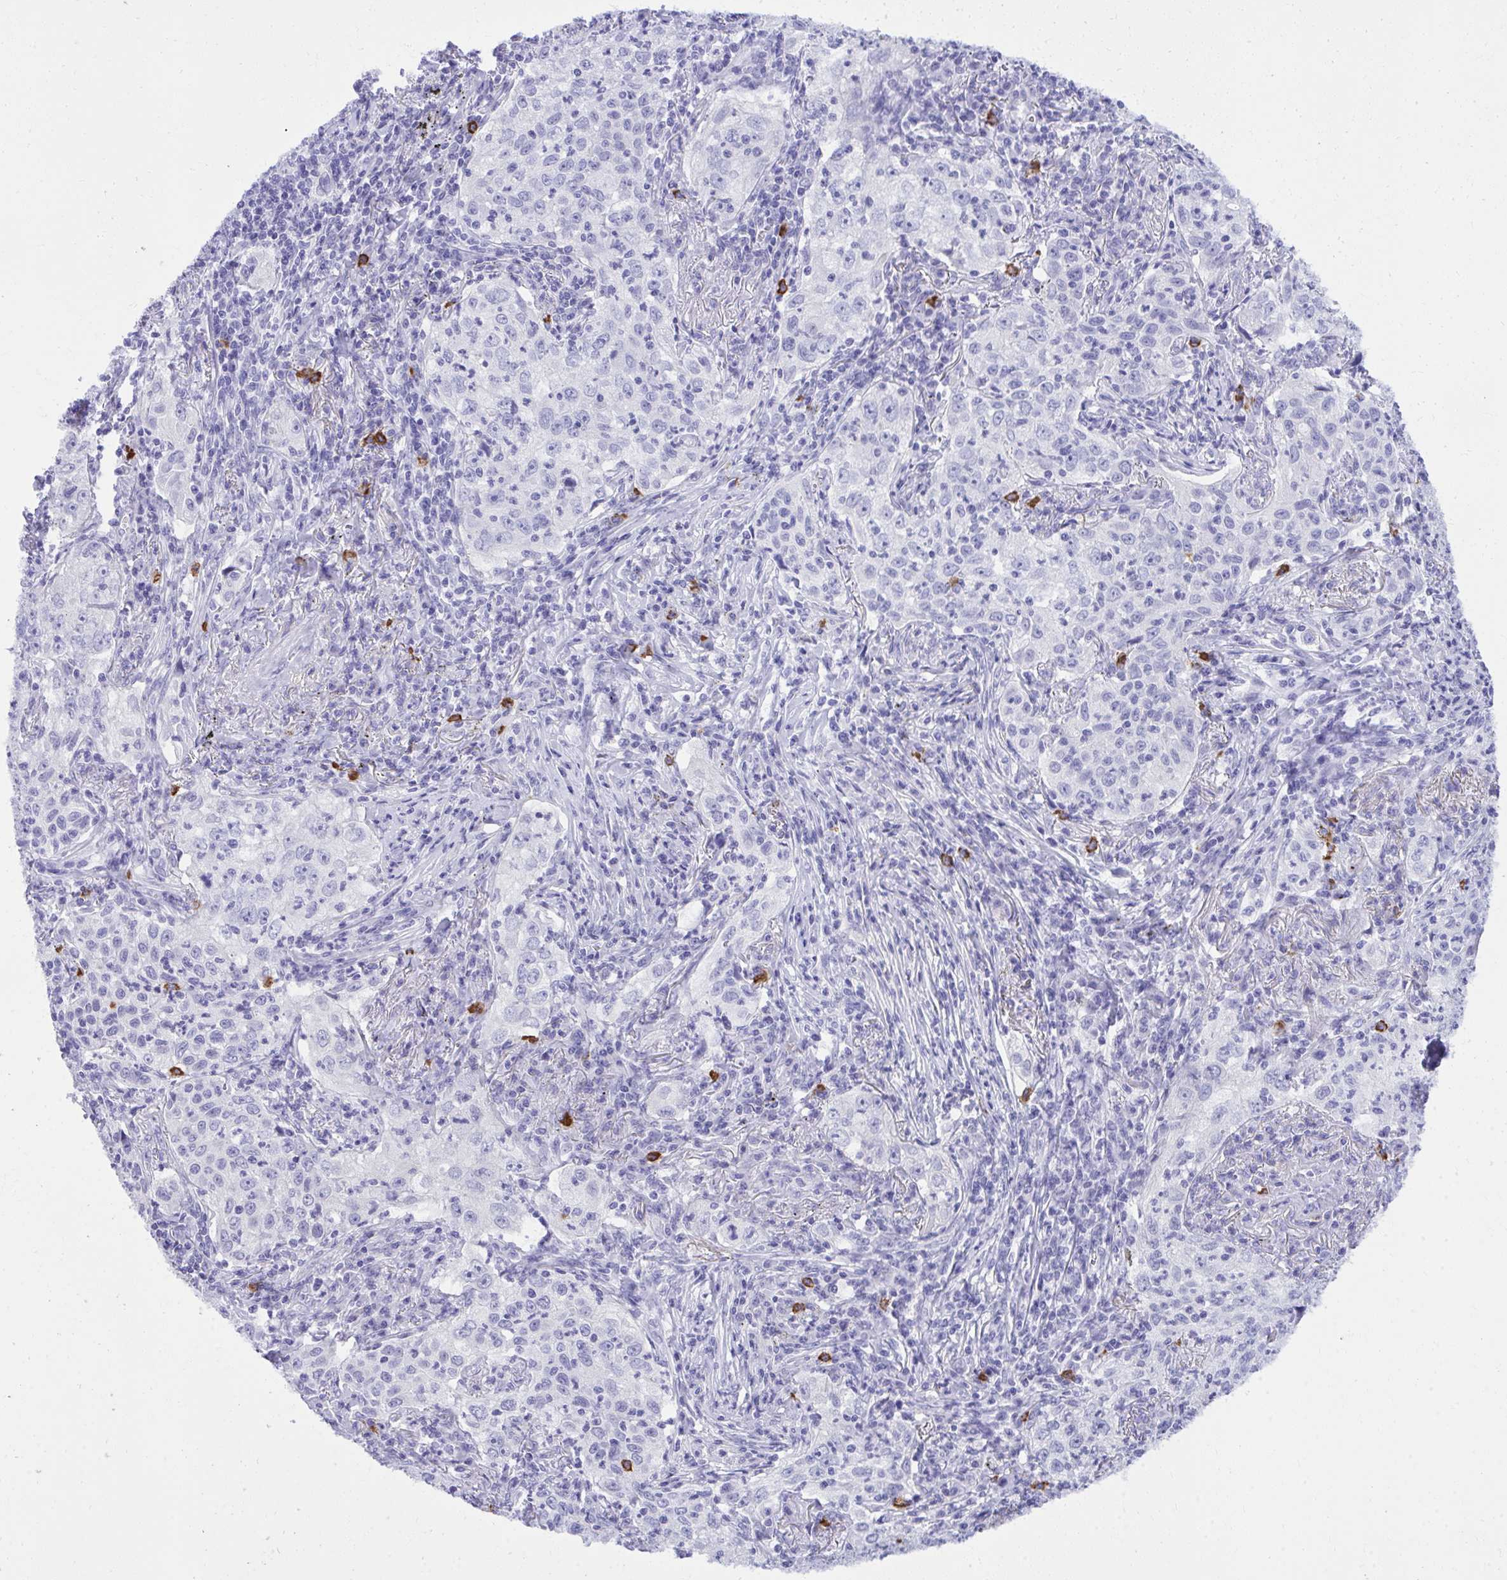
{"staining": {"intensity": "negative", "quantity": "none", "location": "none"}, "tissue": "lung cancer", "cell_type": "Tumor cells", "image_type": "cancer", "snomed": [{"axis": "morphology", "description": "Squamous cell carcinoma, NOS"}, {"axis": "topography", "description": "Lung"}], "caption": "Tumor cells show no significant protein staining in lung squamous cell carcinoma. (DAB IHC with hematoxylin counter stain).", "gene": "PSD", "patient": {"sex": "male", "age": 71}}